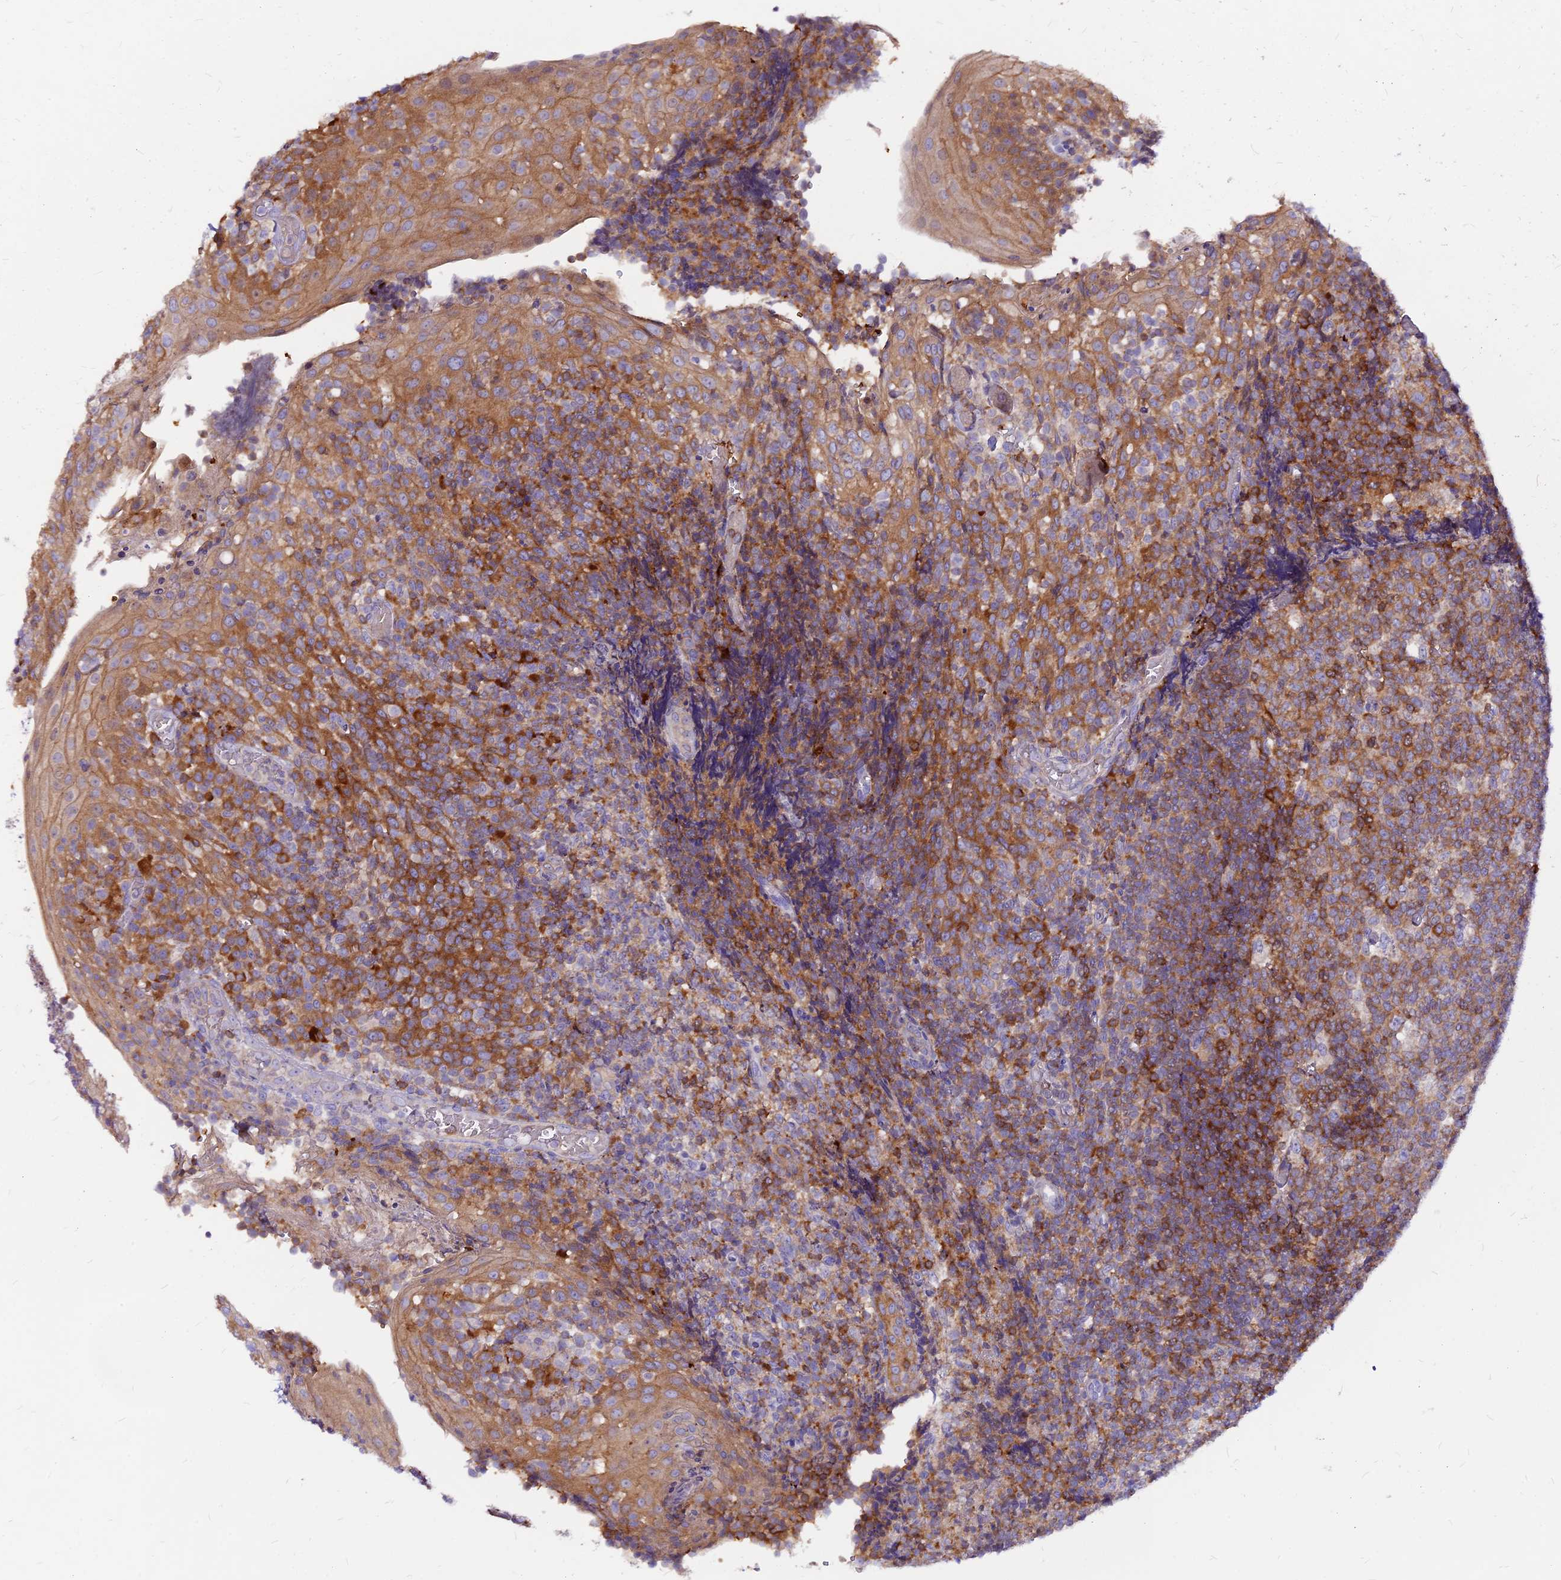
{"staining": {"intensity": "moderate", "quantity": "<25%", "location": "cytoplasmic/membranous"}, "tissue": "tonsil", "cell_type": "Germinal center cells", "image_type": "normal", "snomed": [{"axis": "morphology", "description": "Normal tissue, NOS"}, {"axis": "topography", "description": "Tonsil"}], "caption": "Brown immunohistochemical staining in unremarkable tonsil demonstrates moderate cytoplasmic/membranous staining in approximately <25% of germinal center cells. Using DAB (brown) and hematoxylin (blue) stains, captured at high magnification using brightfield microscopy.", "gene": "DENND2D", "patient": {"sex": "female", "age": 19}}